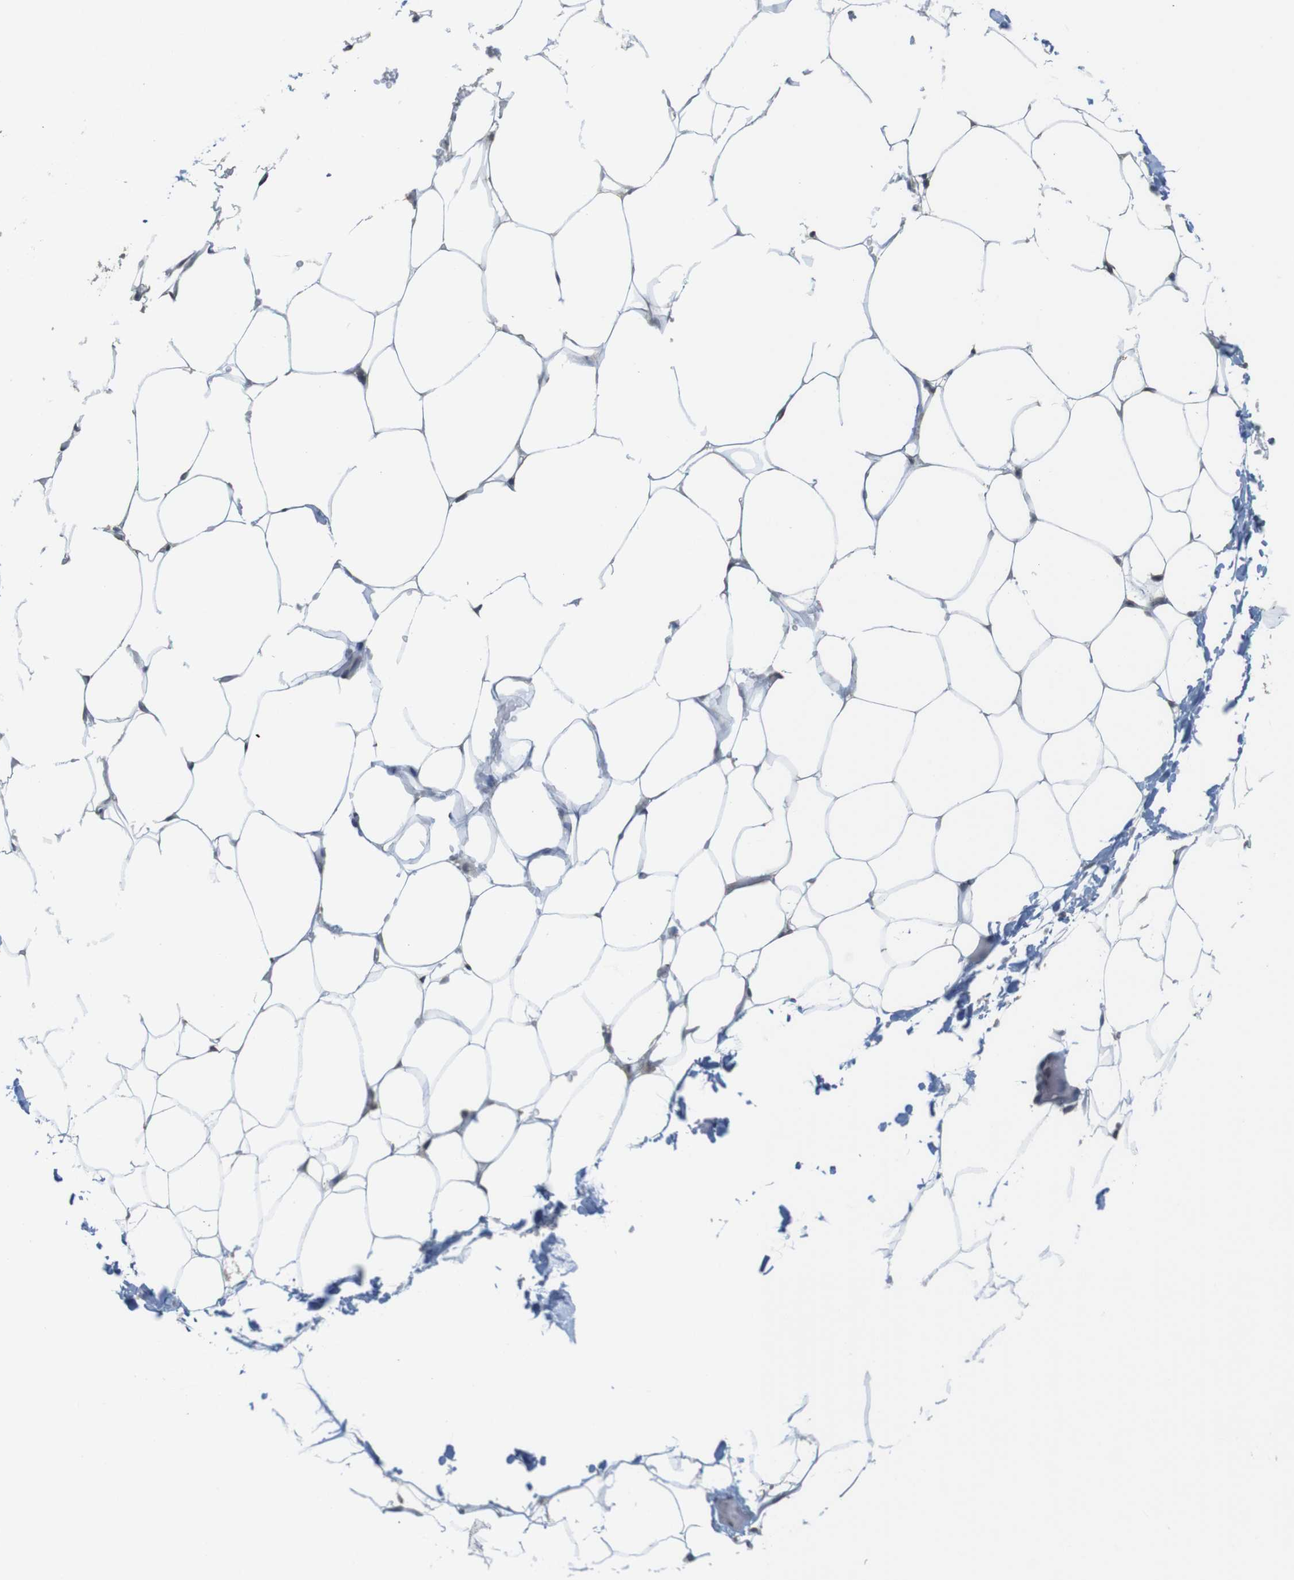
{"staining": {"intensity": "negative", "quantity": "none", "location": "none"}, "tissue": "adipose tissue", "cell_type": "Adipocytes", "image_type": "normal", "snomed": [{"axis": "morphology", "description": "Normal tissue, NOS"}, {"axis": "topography", "description": "Breast"}, {"axis": "topography", "description": "Adipose tissue"}], "caption": "The photomicrograph exhibits no significant expression in adipocytes of adipose tissue.", "gene": "CC2D1A", "patient": {"sex": "female", "age": 25}}